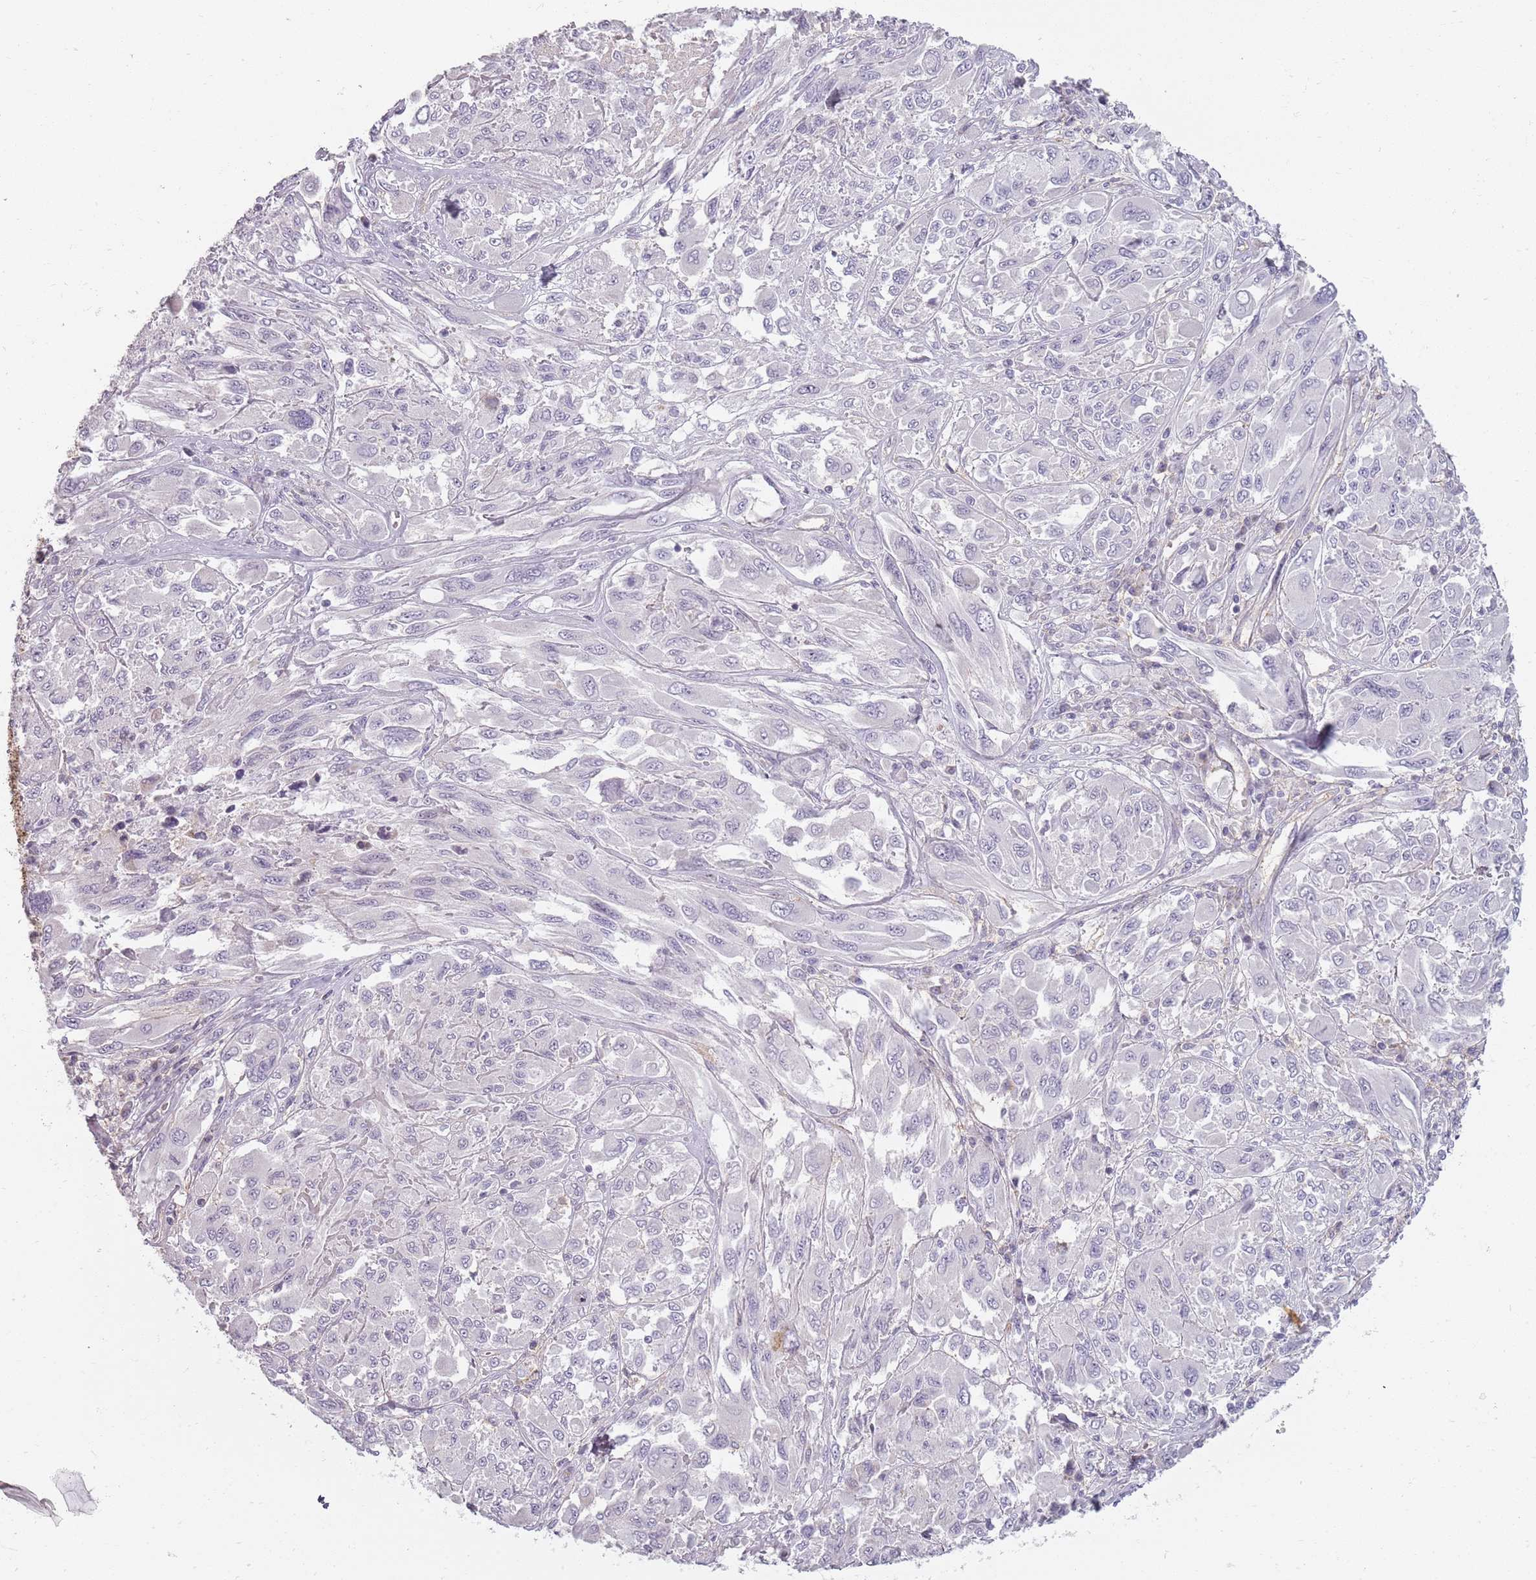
{"staining": {"intensity": "negative", "quantity": "none", "location": "none"}, "tissue": "melanoma", "cell_type": "Tumor cells", "image_type": "cancer", "snomed": [{"axis": "morphology", "description": "Malignant melanoma, NOS"}, {"axis": "topography", "description": "Skin"}], "caption": "Tumor cells show no significant staining in melanoma. (DAB (3,3'-diaminobenzidine) IHC visualized using brightfield microscopy, high magnification).", "gene": "SYNGR3", "patient": {"sex": "female", "age": 91}}